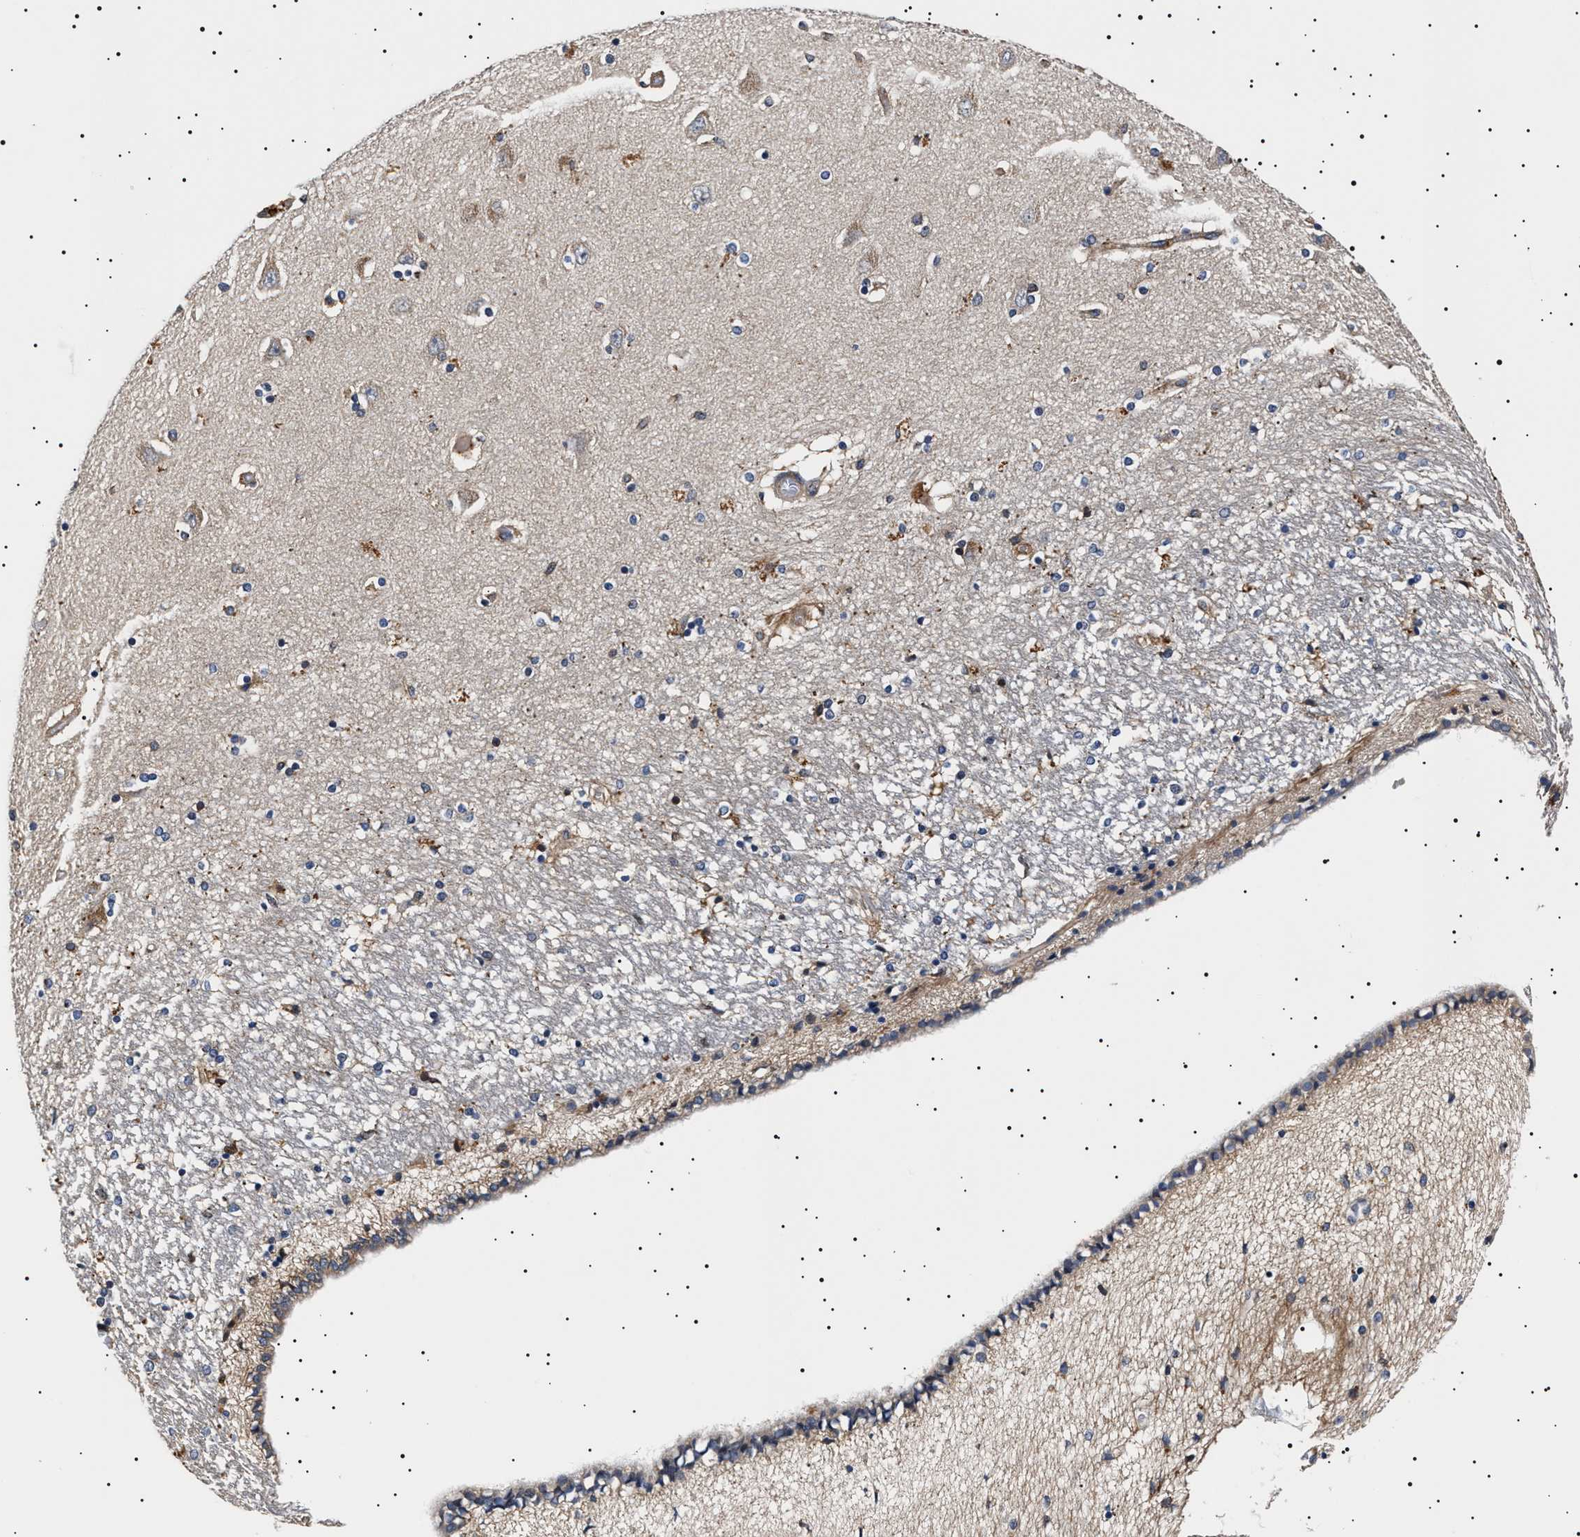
{"staining": {"intensity": "weak", "quantity": "<25%", "location": "cytoplasmic/membranous"}, "tissue": "hippocampus", "cell_type": "Glial cells", "image_type": "normal", "snomed": [{"axis": "morphology", "description": "Normal tissue, NOS"}, {"axis": "topography", "description": "Hippocampus"}], "caption": "Hippocampus stained for a protein using IHC demonstrates no staining glial cells.", "gene": "SLC4A7", "patient": {"sex": "female", "age": 54}}